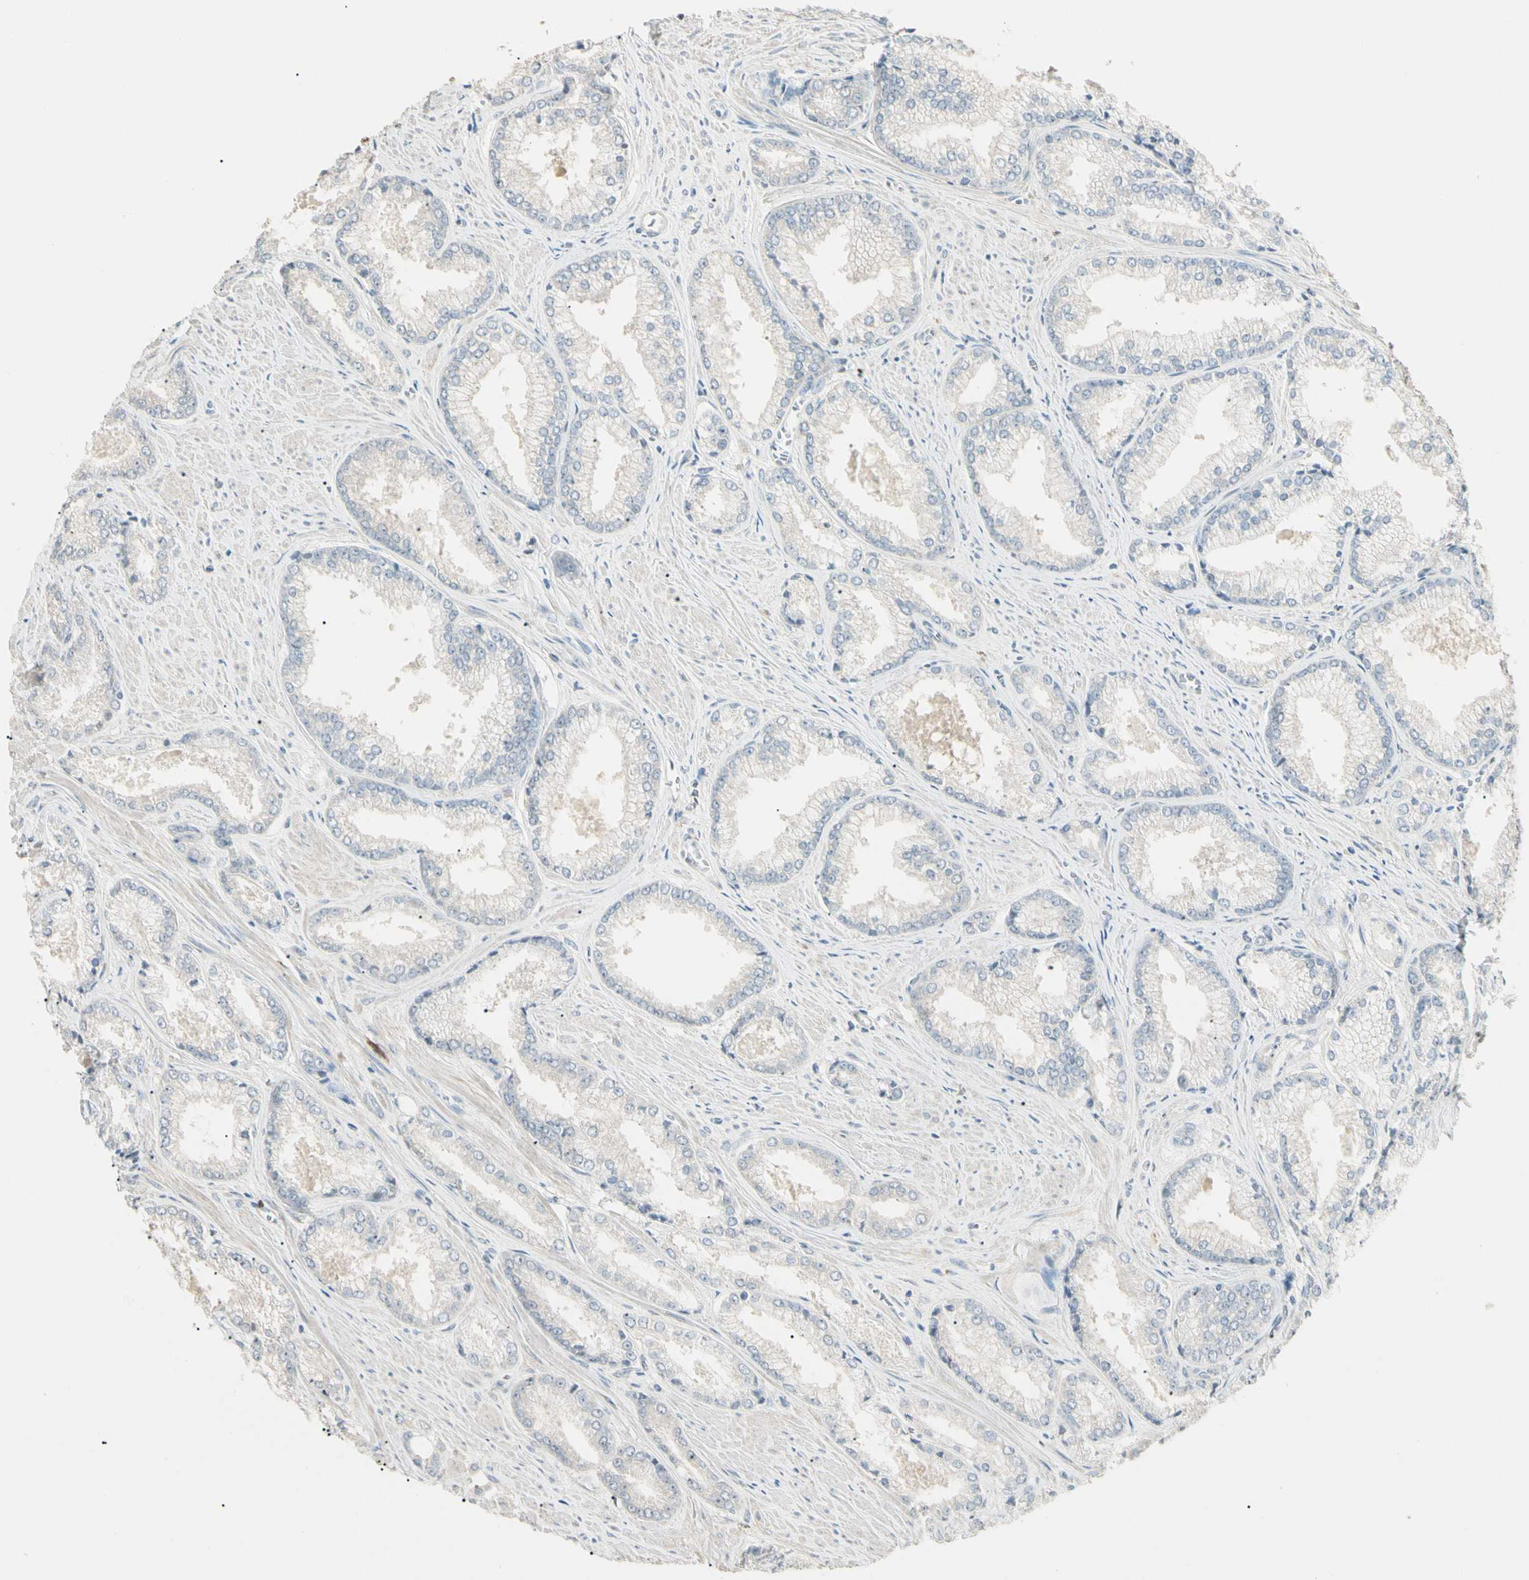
{"staining": {"intensity": "negative", "quantity": "none", "location": "none"}, "tissue": "prostate cancer", "cell_type": "Tumor cells", "image_type": "cancer", "snomed": [{"axis": "morphology", "description": "Adenocarcinoma, Low grade"}, {"axis": "topography", "description": "Prostate"}], "caption": "The histopathology image exhibits no significant staining in tumor cells of low-grade adenocarcinoma (prostate).", "gene": "GNE", "patient": {"sex": "male", "age": 64}}